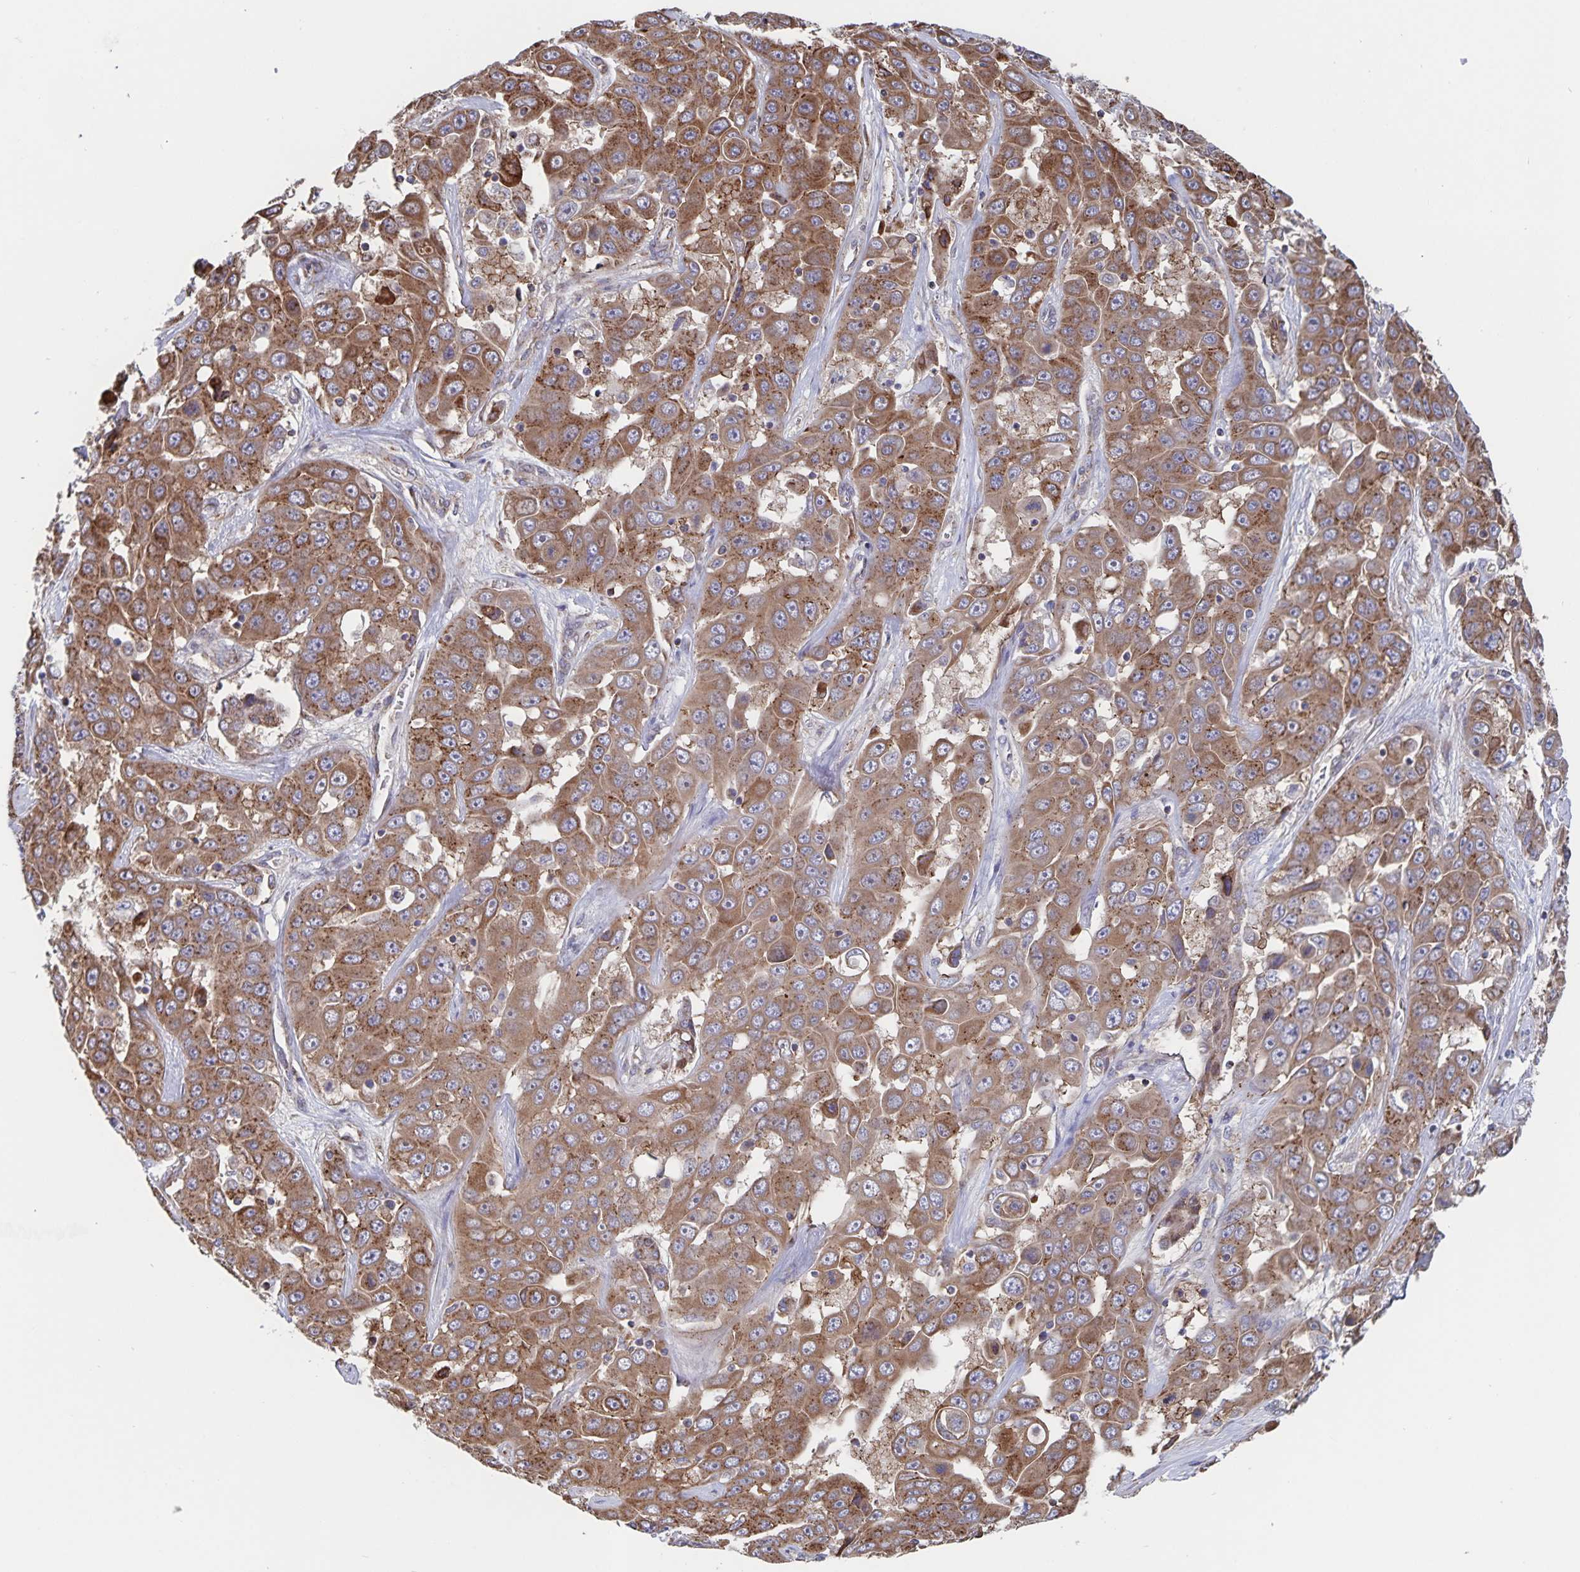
{"staining": {"intensity": "moderate", "quantity": ">75%", "location": "cytoplasmic/membranous"}, "tissue": "liver cancer", "cell_type": "Tumor cells", "image_type": "cancer", "snomed": [{"axis": "morphology", "description": "Cholangiocarcinoma"}, {"axis": "topography", "description": "Liver"}], "caption": "Cholangiocarcinoma (liver) stained with a brown dye exhibits moderate cytoplasmic/membranous positive expression in about >75% of tumor cells.", "gene": "ACACA", "patient": {"sex": "female", "age": 52}}